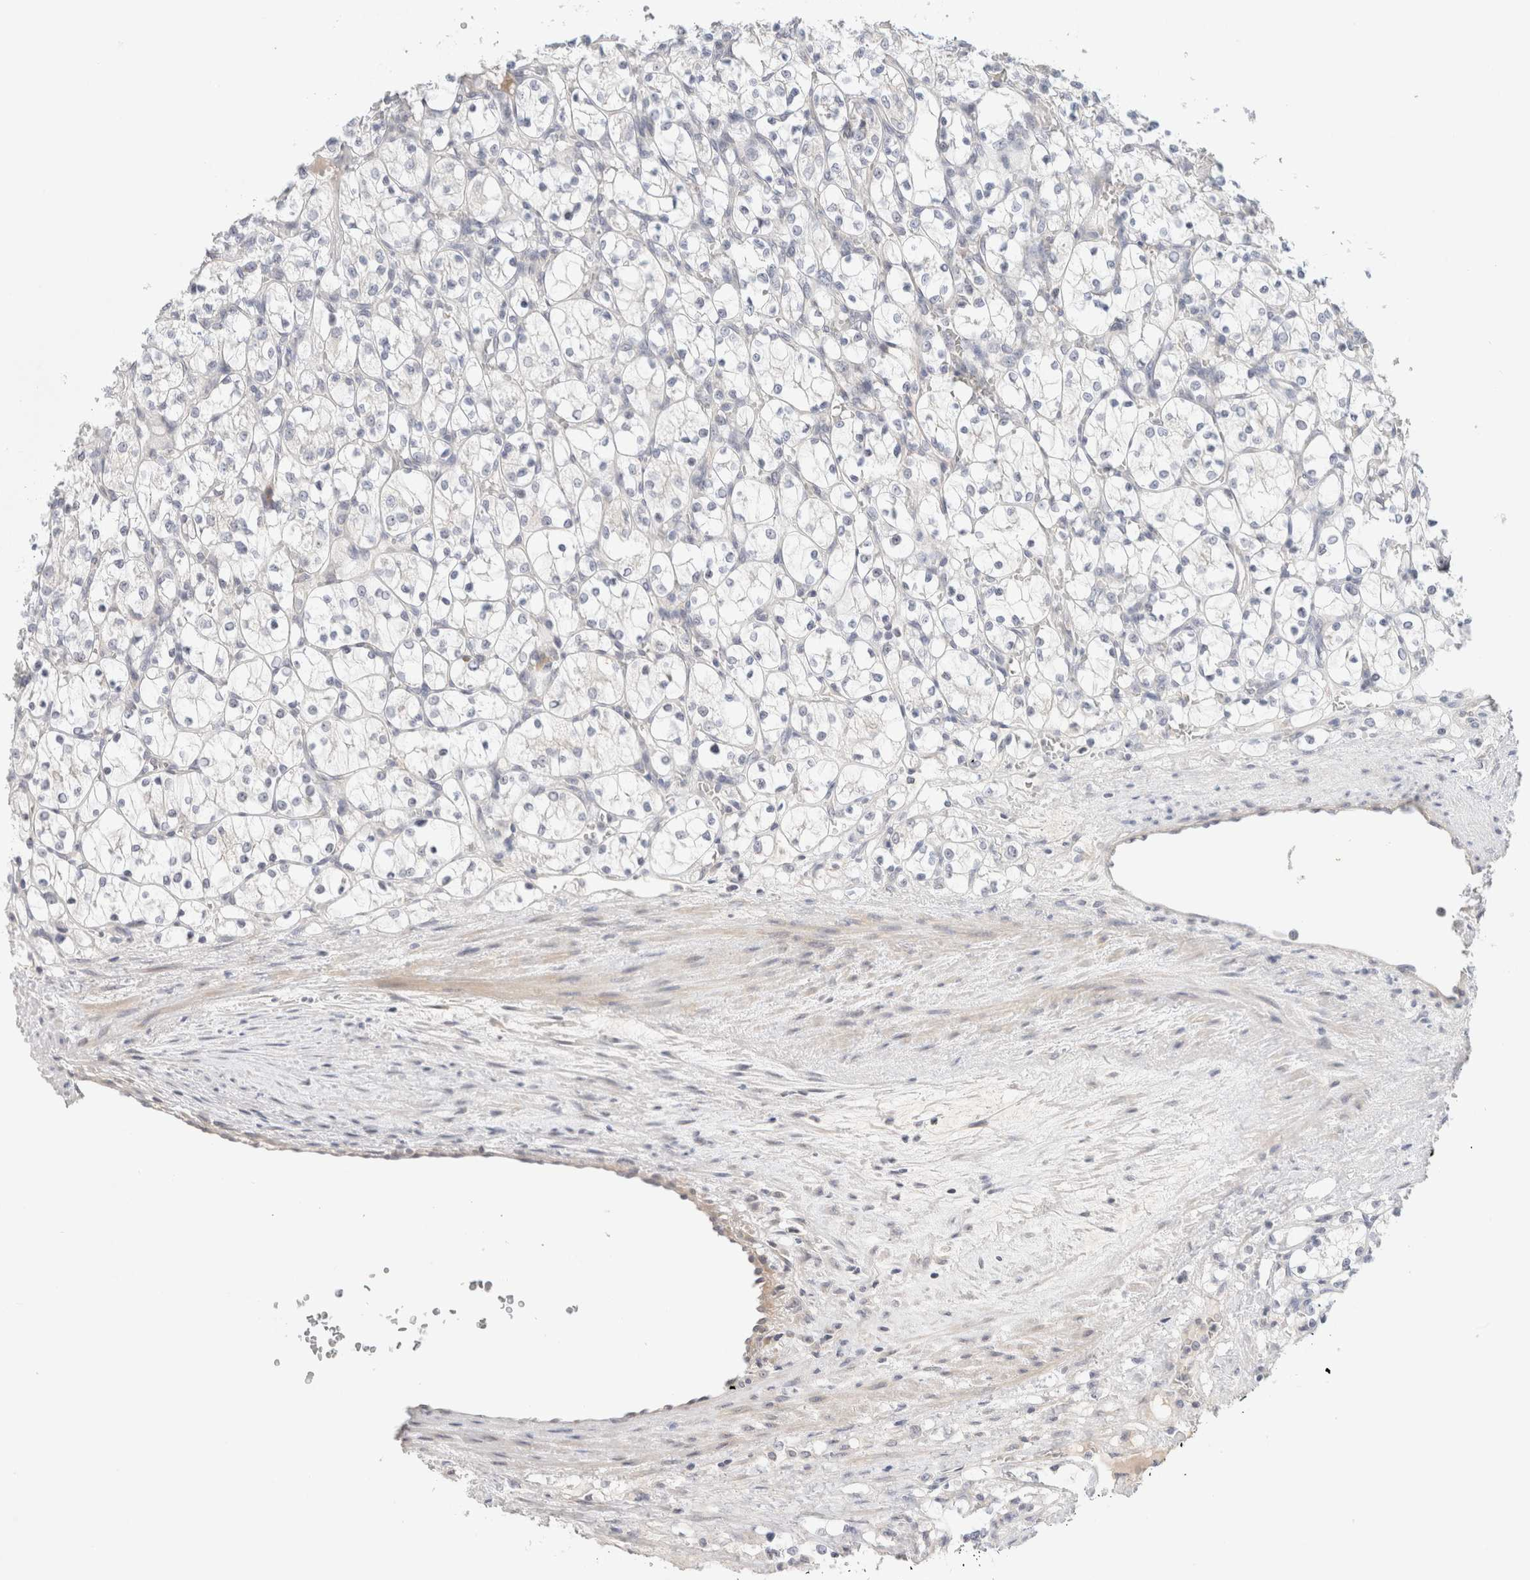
{"staining": {"intensity": "negative", "quantity": "none", "location": "none"}, "tissue": "renal cancer", "cell_type": "Tumor cells", "image_type": "cancer", "snomed": [{"axis": "morphology", "description": "Adenocarcinoma, NOS"}, {"axis": "topography", "description": "Kidney"}], "caption": "Renal adenocarcinoma was stained to show a protein in brown. There is no significant expression in tumor cells. The staining is performed using DAB brown chromogen with nuclei counter-stained in using hematoxylin.", "gene": "SPRTN", "patient": {"sex": "female", "age": 69}}